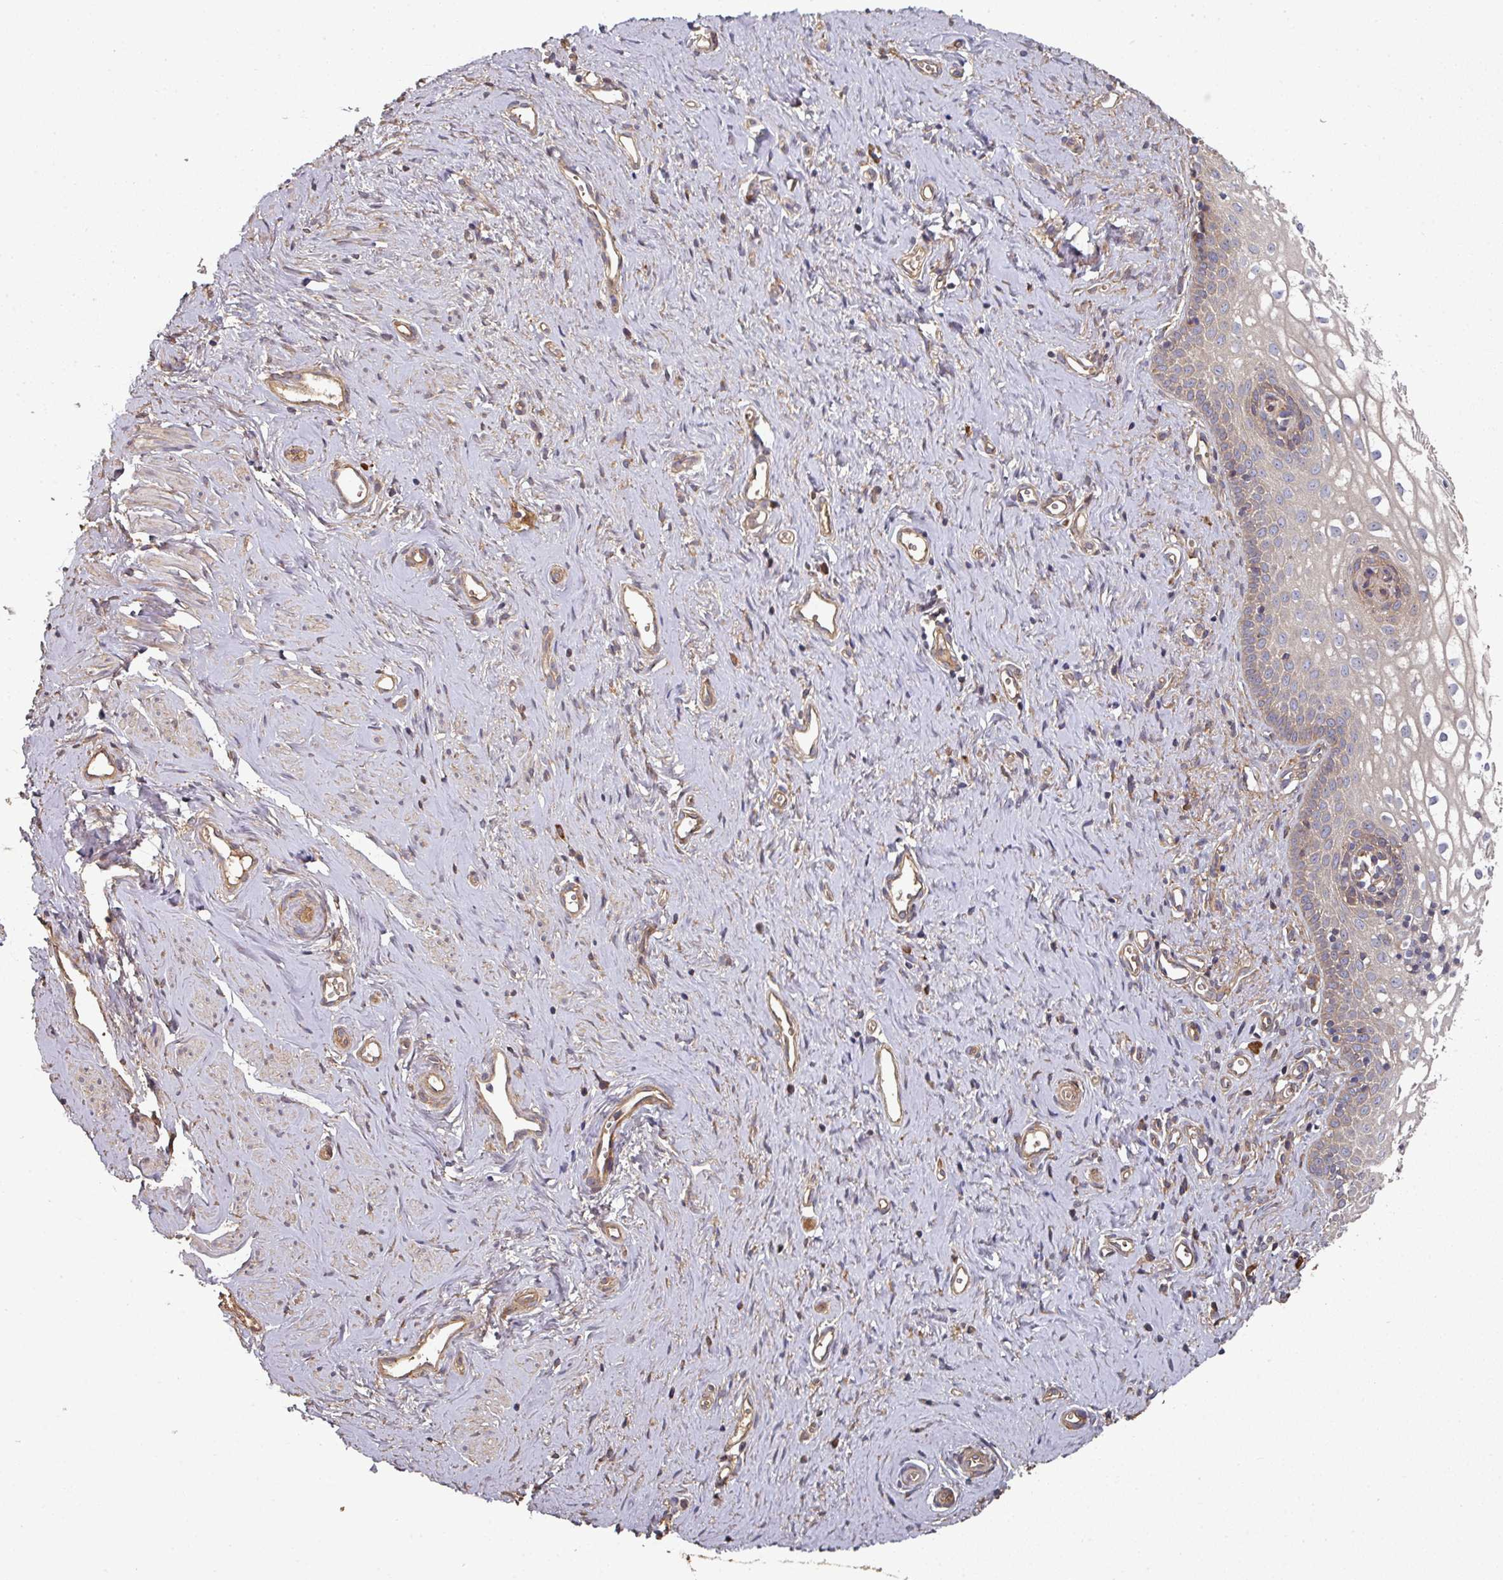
{"staining": {"intensity": "weak", "quantity": "25%-75%", "location": "cytoplasmic/membranous"}, "tissue": "vagina", "cell_type": "Squamous epithelial cells", "image_type": "normal", "snomed": [{"axis": "morphology", "description": "Normal tissue, NOS"}, {"axis": "topography", "description": "Vagina"}], "caption": "Immunohistochemical staining of unremarkable vagina reveals weak cytoplasmic/membranous protein positivity in about 25%-75% of squamous epithelial cells. (Brightfield microscopy of DAB IHC at high magnification).", "gene": "EDEM2", "patient": {"sex": "female", "age": 59}}